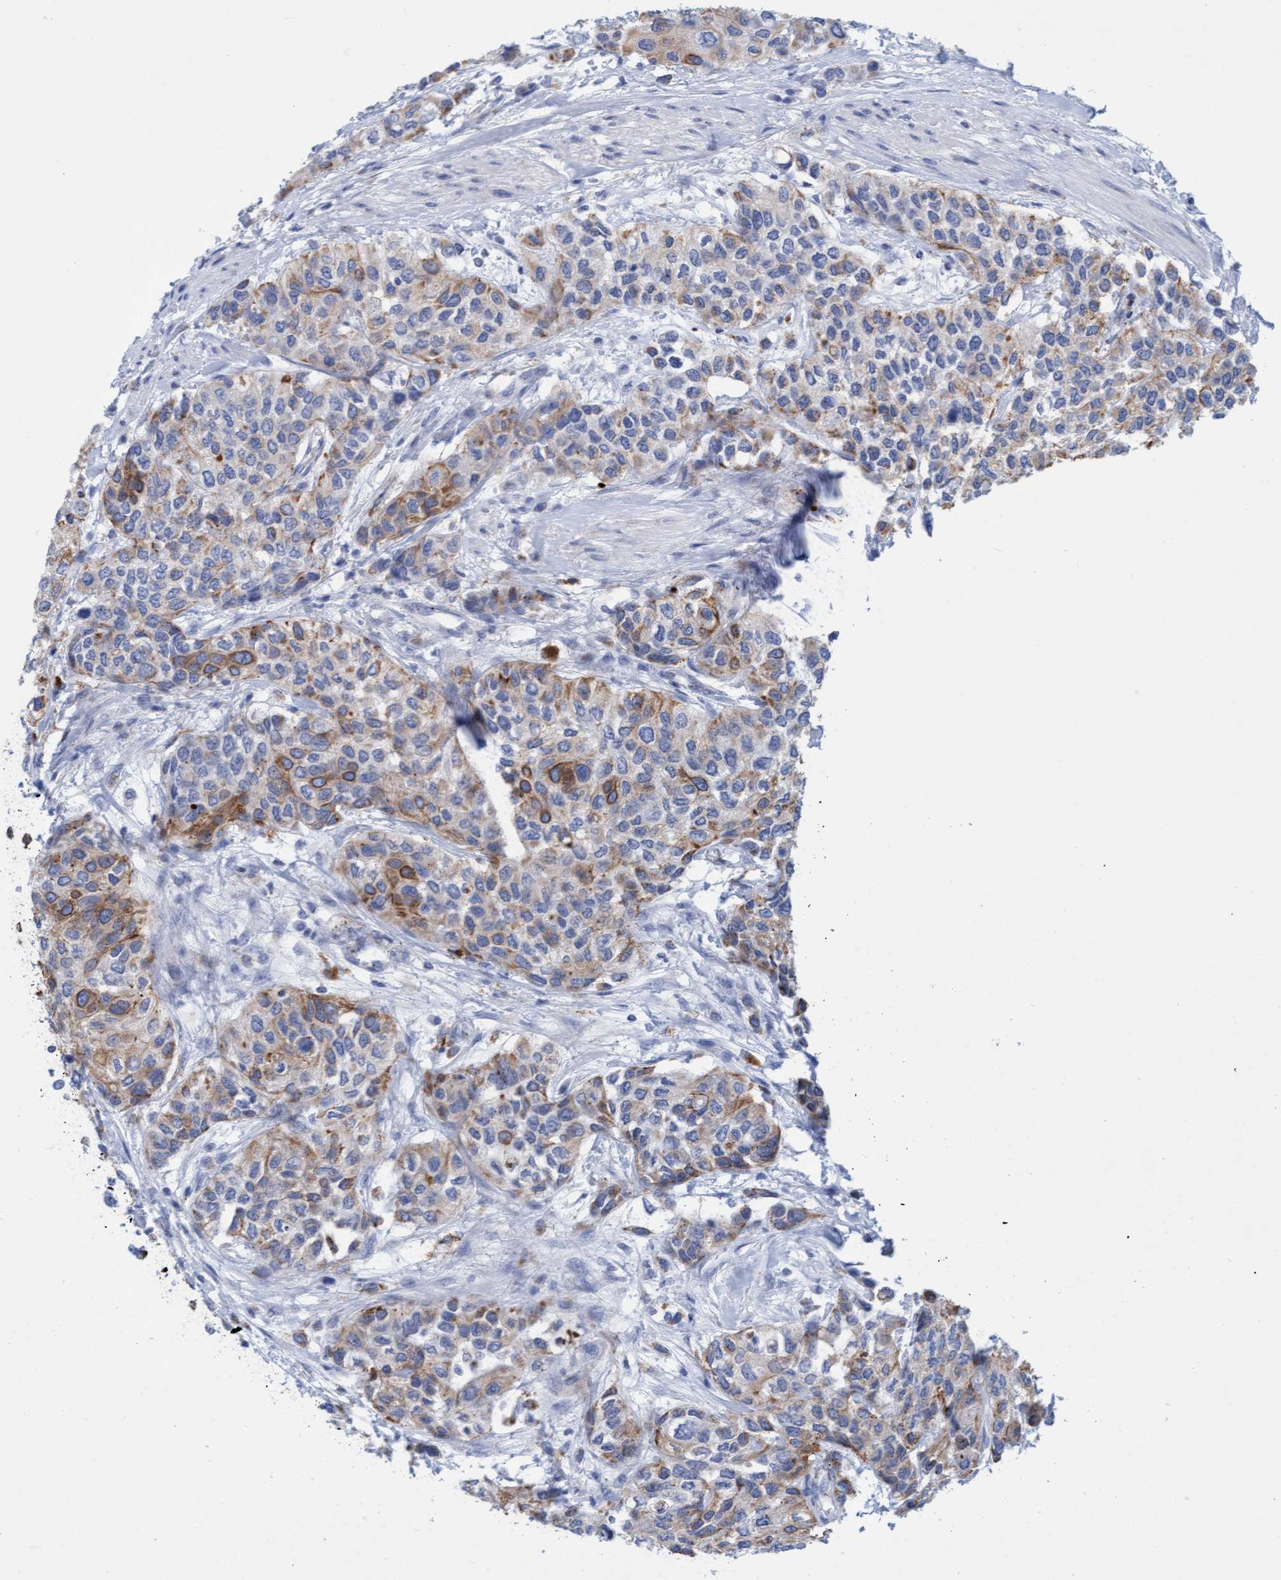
{"staining": {"intensity": "moderate", "quantity": "25%-75%", "location": "cytoplasmic/membranous"}, "tissue": "urothelial cancer", "cell_type": "Tumor cells", "image_type": "cancer", "snomed": [{"axis": "morphology", "description": "Urothelial carcinoma, High grade"}, {"axis": "topography", "description": "Urinary bladder"}], "caption": "High-grade urothelial carcinoma stained with a protein marker demonstrates moderate staining in tumor cells.", "gene": "SGSH", "patient": {"sex": "female", "age": 56}}